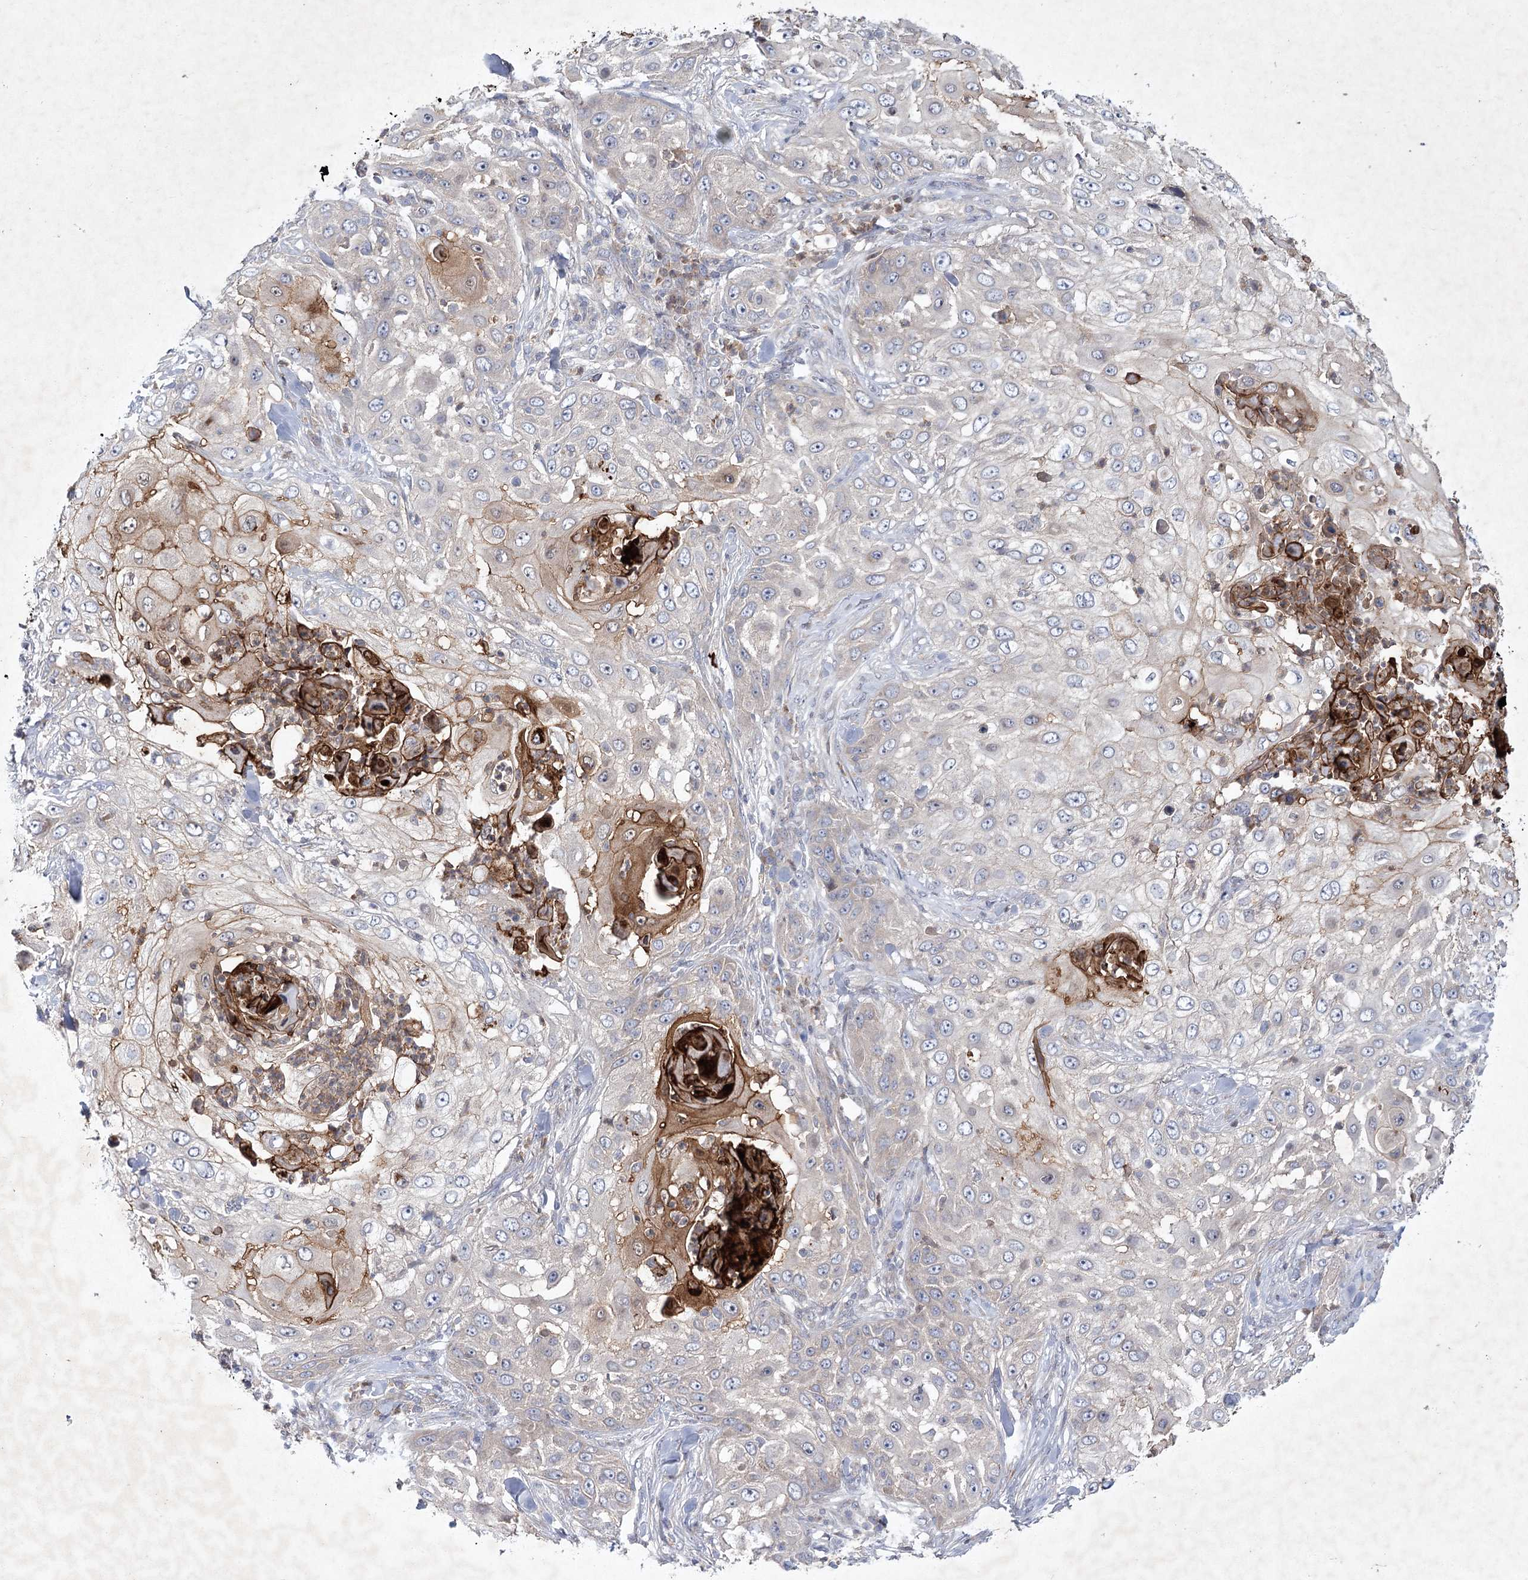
{"staining": {"intensity": "strong", "quantity": "<25%", "location": "cytoplasmic/membranous"}, "tissue": "skin cancer", "cell_type": "Tumor cells", "image_type": "cancer", "snomed": [{"axis": "morphology", "description": "Squamous cell carcinoma, NOS"}, {"axis": "topography", "description": "Skin"}], "caption": "High-magnification brightfield microscopy of skin squamous cell carcinoma stained with DAB (brown) and counterstained with hematoxylin (blue). tumor cells exhibit strong cytoplasmic/membranous expression is identified in approximately<25% of cells.", "gene": "MAP3K13", "patient": {"sex": "female", "age": 44}}